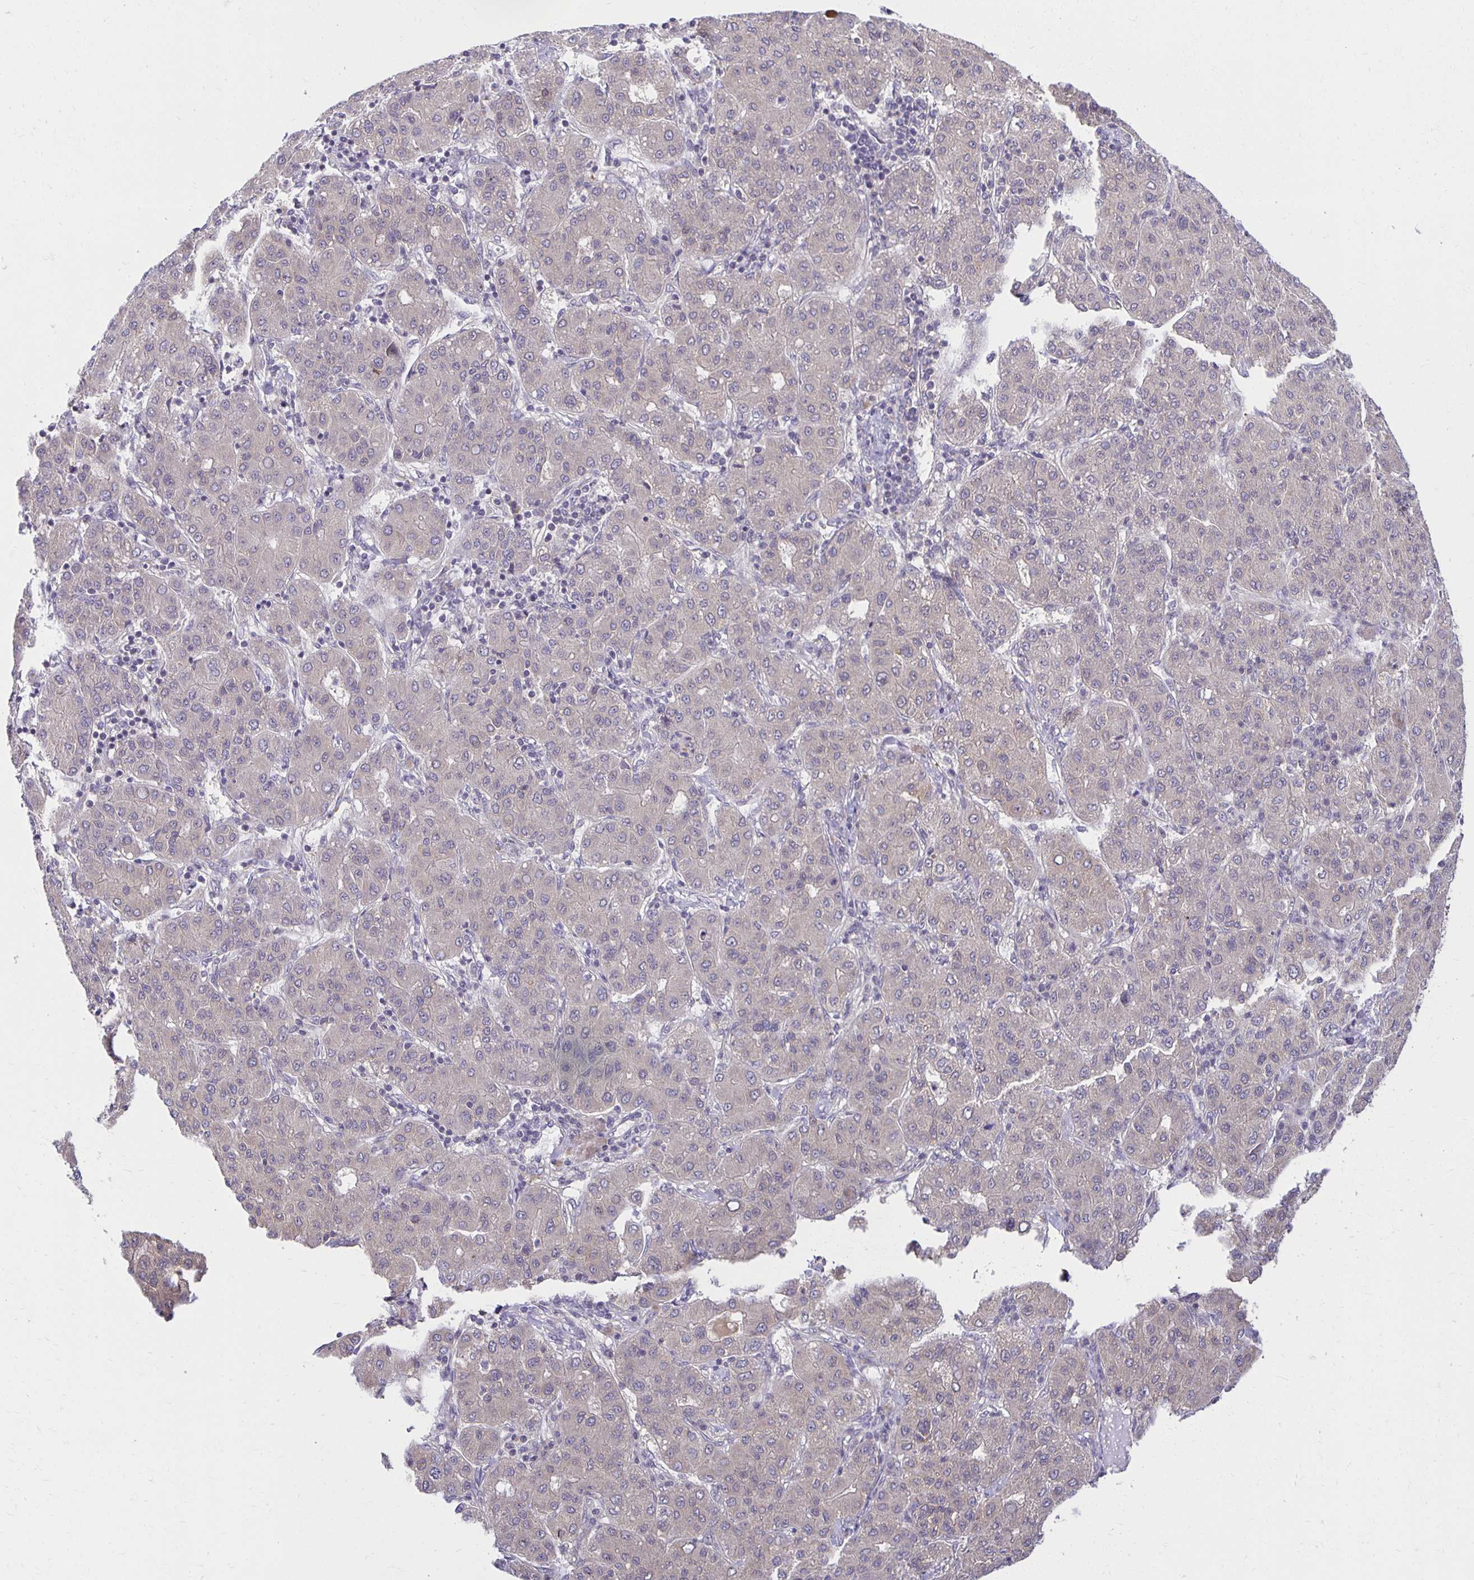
{"staining": {"intensity": "negative", "quantity": "none", "location": "none"}, "tissue": "liver cancer", "cell_type": "Tumor cells", "image_type": "cancer", "snomed": [{"axis": "morphology", "description": "Carcinoma, Hepatocellular, NOS"}, {"axis": "topography", "description": "Liver"}], "caption": "Human liver cancer stained for a protein using immunohistochemistry reveals no positivity in tumor cells.", "gene": "MIEN1", "patient": {"sex": "male", "age": 65}}